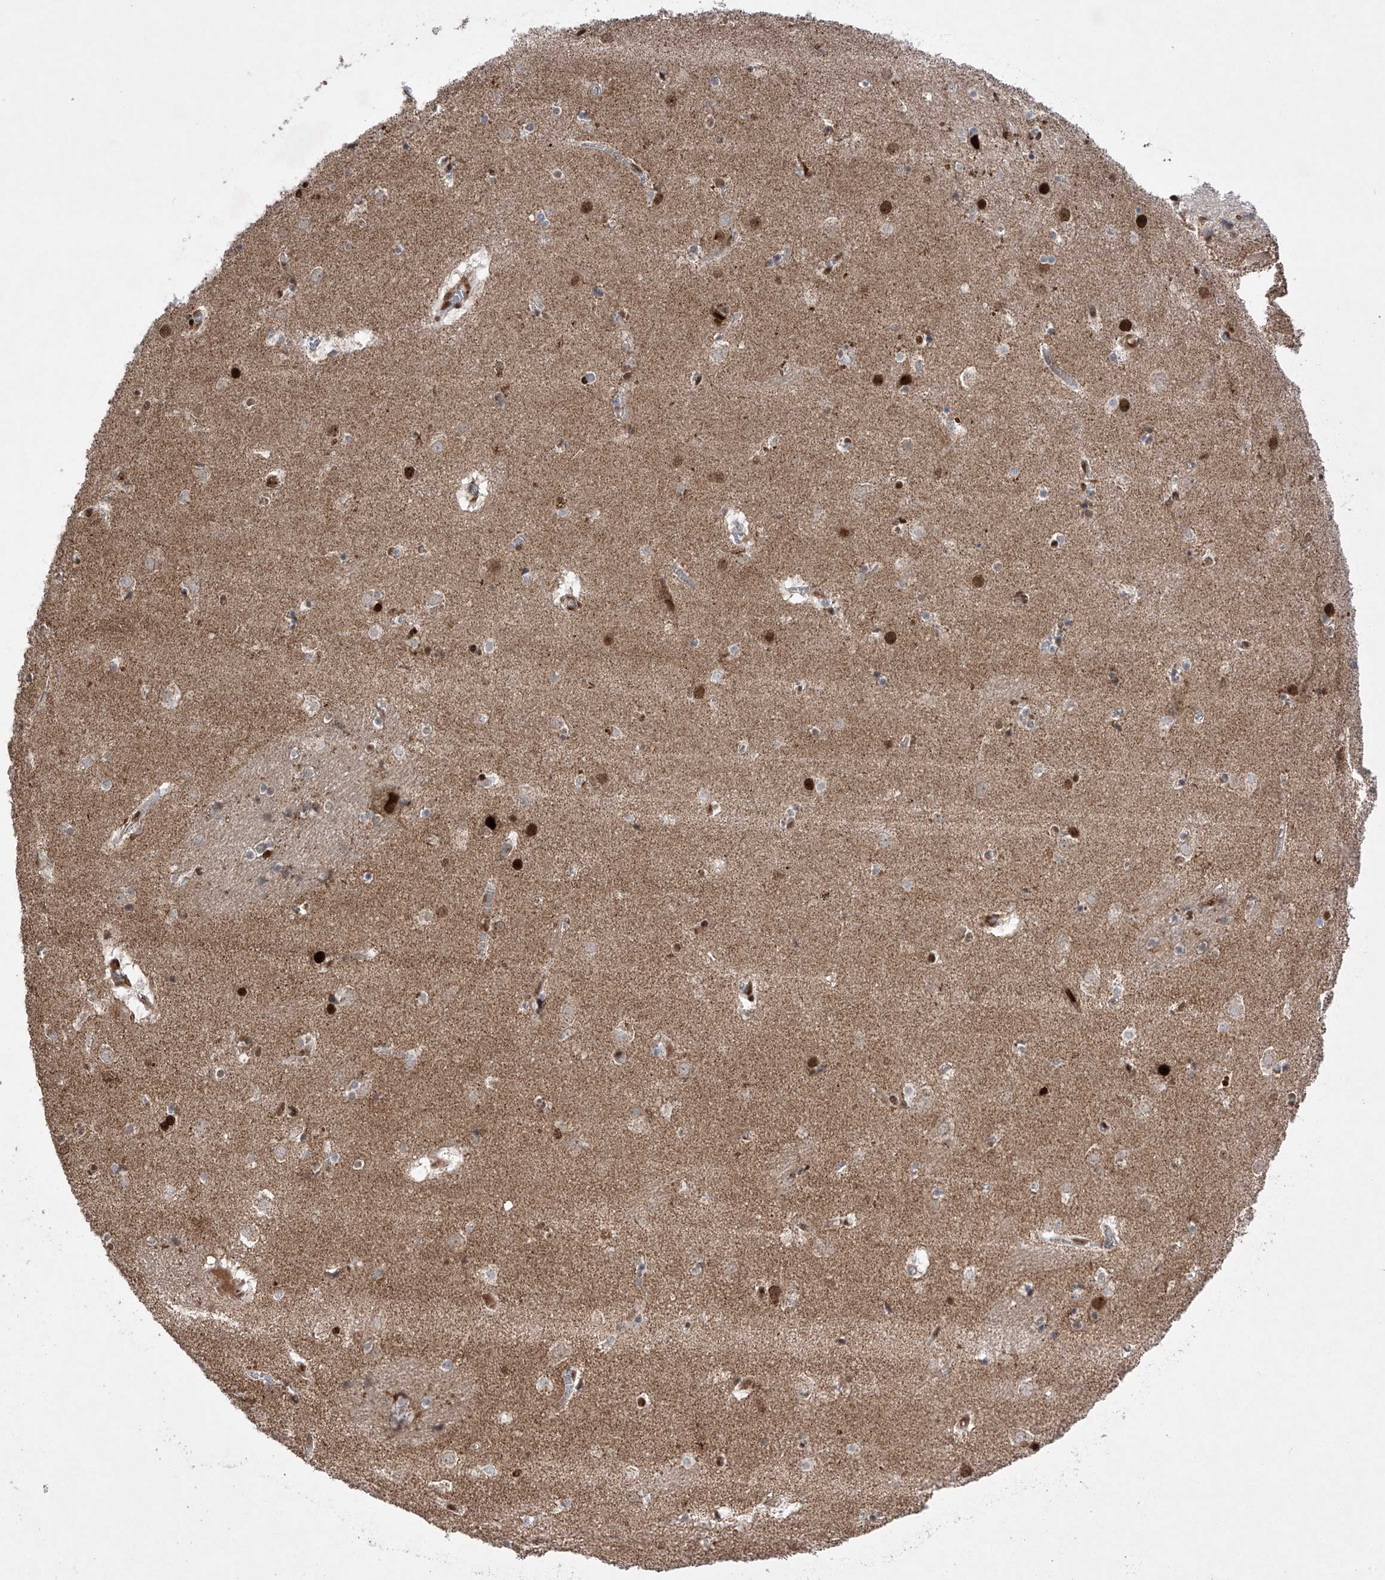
{"staining": {"intensity": "strong", "quantity": "<25%", "location": "nuclear"}, "tissue": "caudate", "cell_type": "Glial cells", "image_type": "normal", "snomed": [{"axis": "morphology", "description": "Normal tissue, NOS"}, {"axis": "topography", "description": "Lateral ventricle wall"}], "caption": "Strong nuclear expression for a protein is appreciated in about <25% of glial cells of benign caudate using immunohistochemistry (IHC).", "gene": "ZNF280D", "patient": {"sex": "male", "age": 70}}